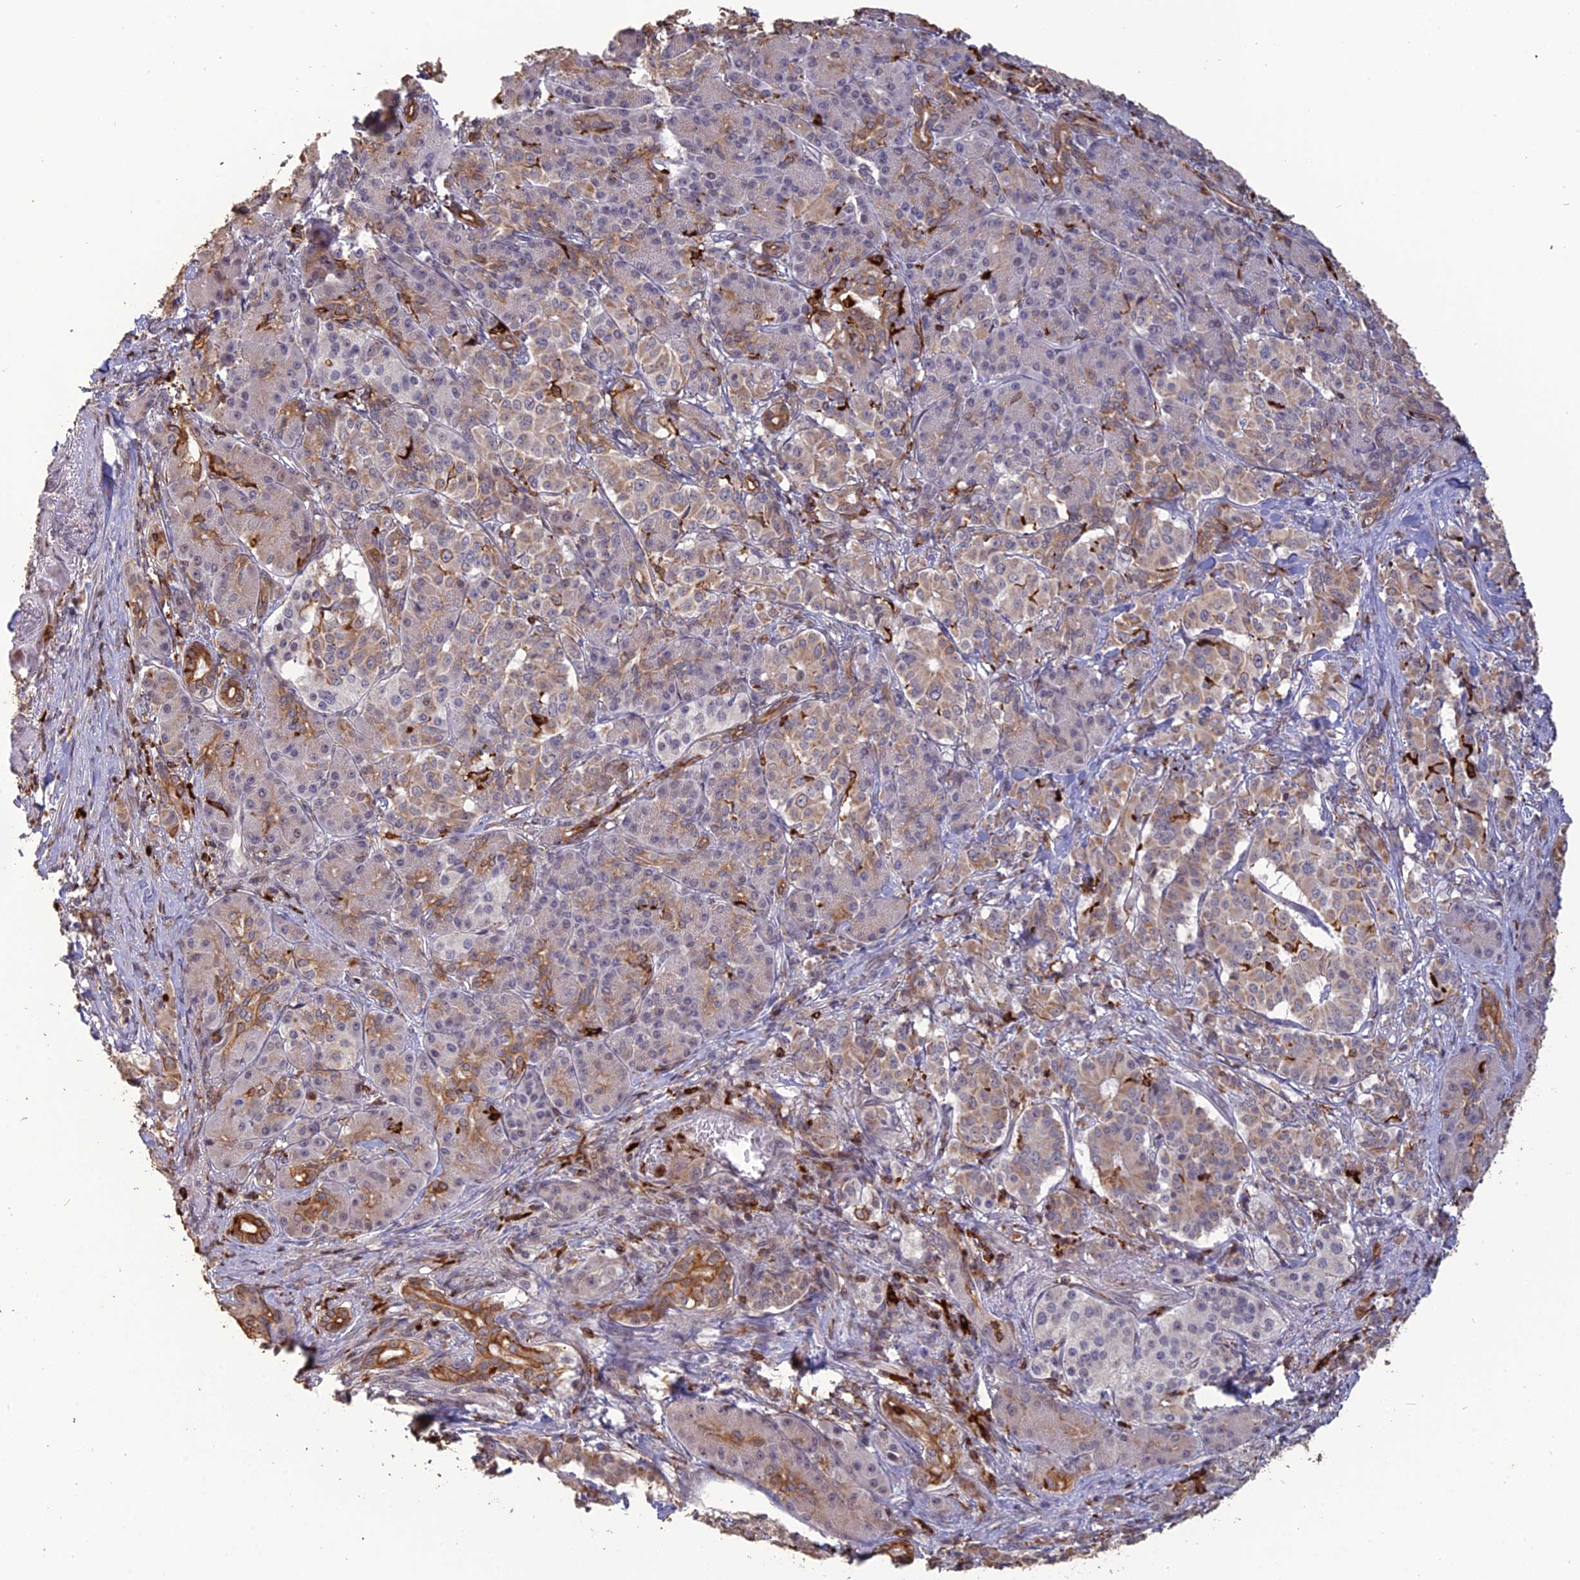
{"staining": {"intensity": "weak", "quantity": "<25%", "location": "cytoplasmic/membranous"}, "tissue": "pancreatic cancer", "cell_type": "Tumor cells", "image_type": "cancer", "snomed": [{"axis": "morphology", "description": "Adenocarcinoma, NOS"}, {"axis": "topography", "description": "Pancreas"}], "caption": "The micrograph shows no staining of tumor cells in adenocarcinoma (pancreatic). The staining was performed using DAB (3,3'-diaminobenzidine) to visualize the protein expression in brown, while the nuclei were stained in blue with hematoxylin (Magnification: 20x).", "gene": "APOBR", "patient": {"sex": "female", "age": 74}}